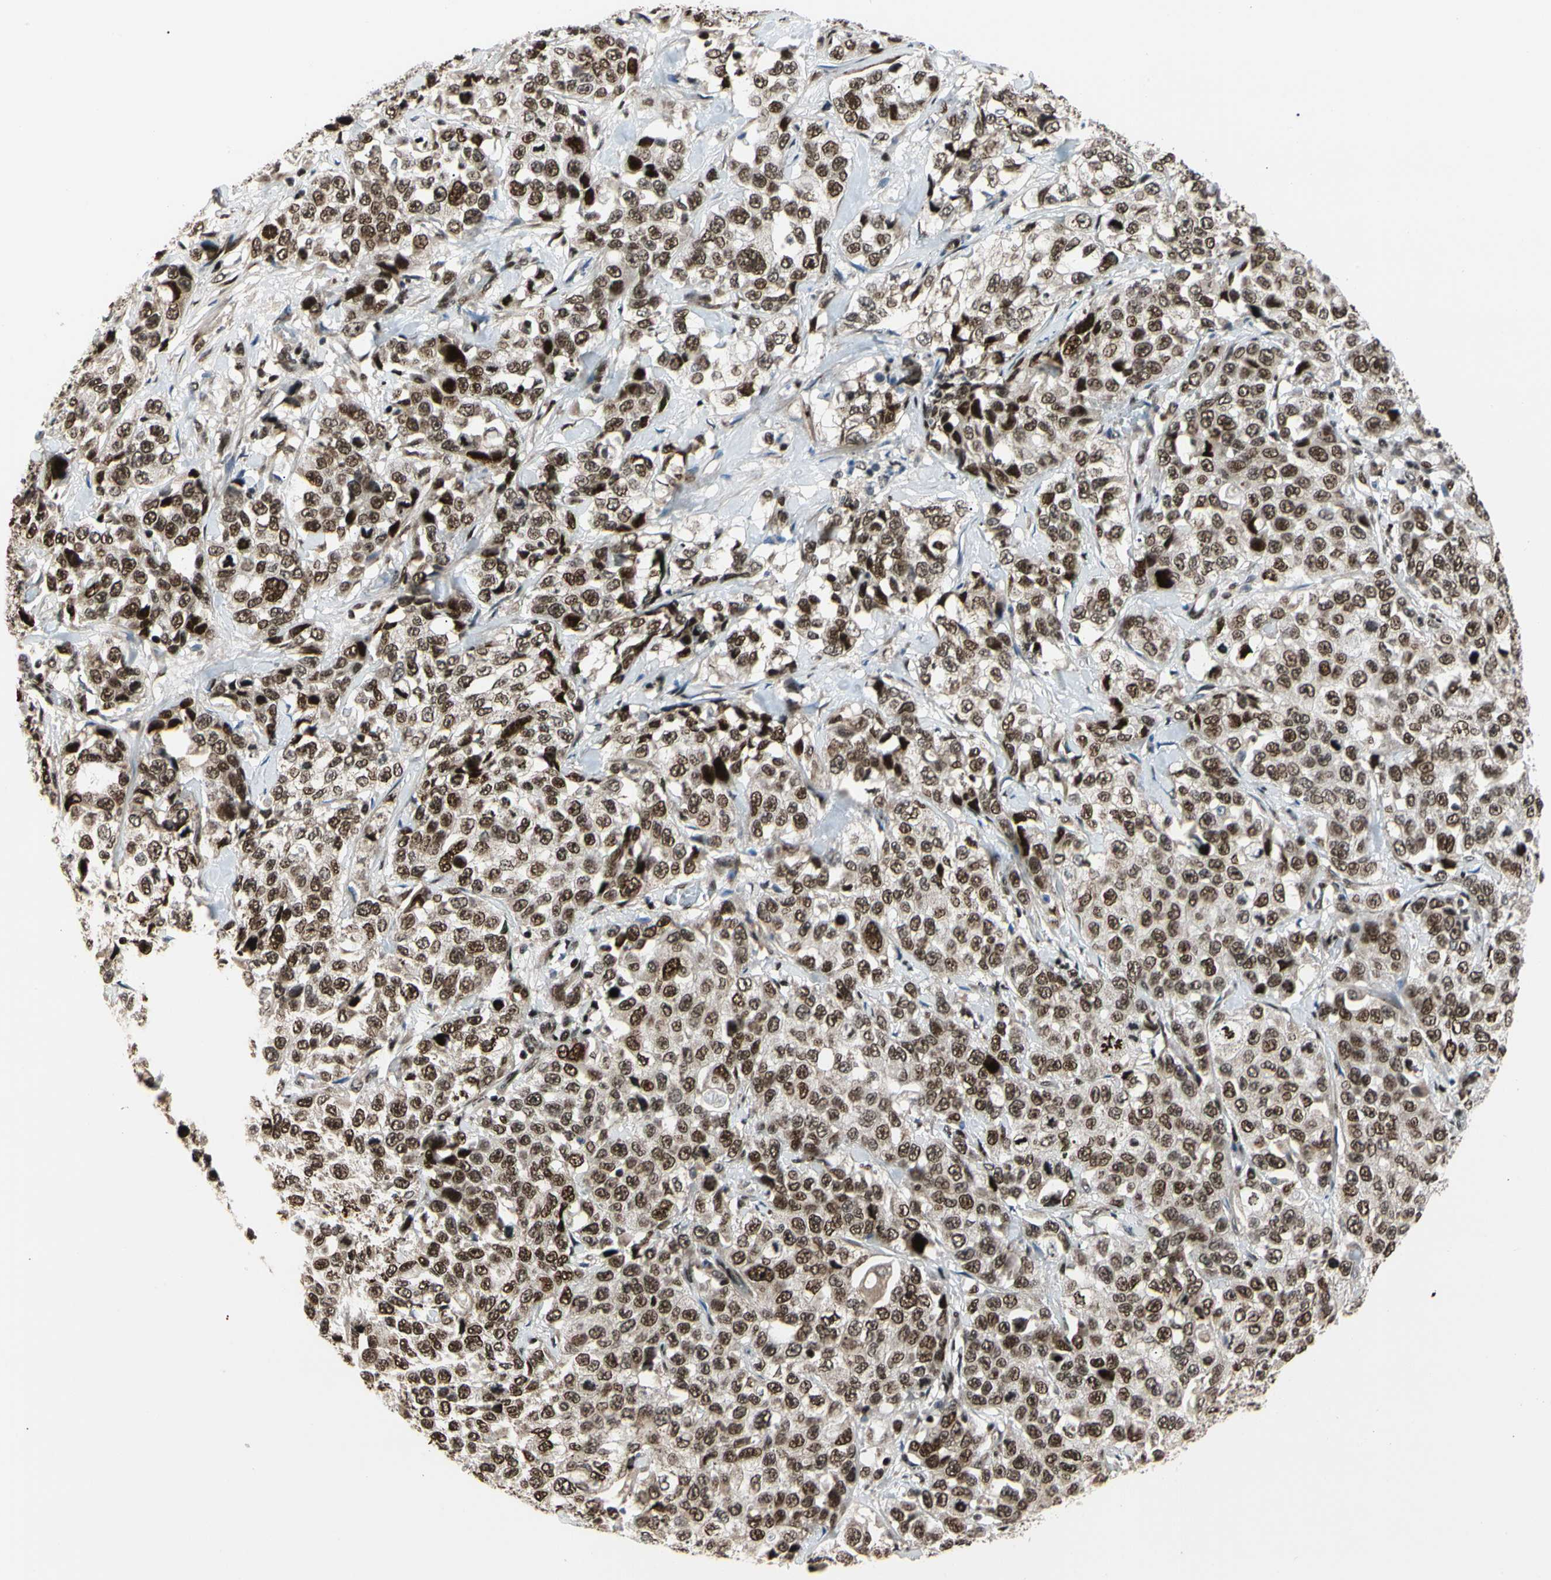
{"staining": {"intensity": "strong", "quantity": ">75%", "location": "nuclear"}, "tissue": "stomach cancer", "cell_type": "Tumor cells", "image_type": "cancer", "snomed": [{"axis": "morphology", "description": "Normal tissue, NOS"}, {"axis": "morphology", "description": "Adenocarcinoma, NOS"}, {"axis": "topography", "description": "Stomach"}], "caption": "About >75% of tumor cells in human stomach adenocarcinoma reveal strong nuclear protein positivity as visualized by brown immunohistochemical staining.", "gene": "E2F1", "patient": {"sex": "male", "age": 48}}